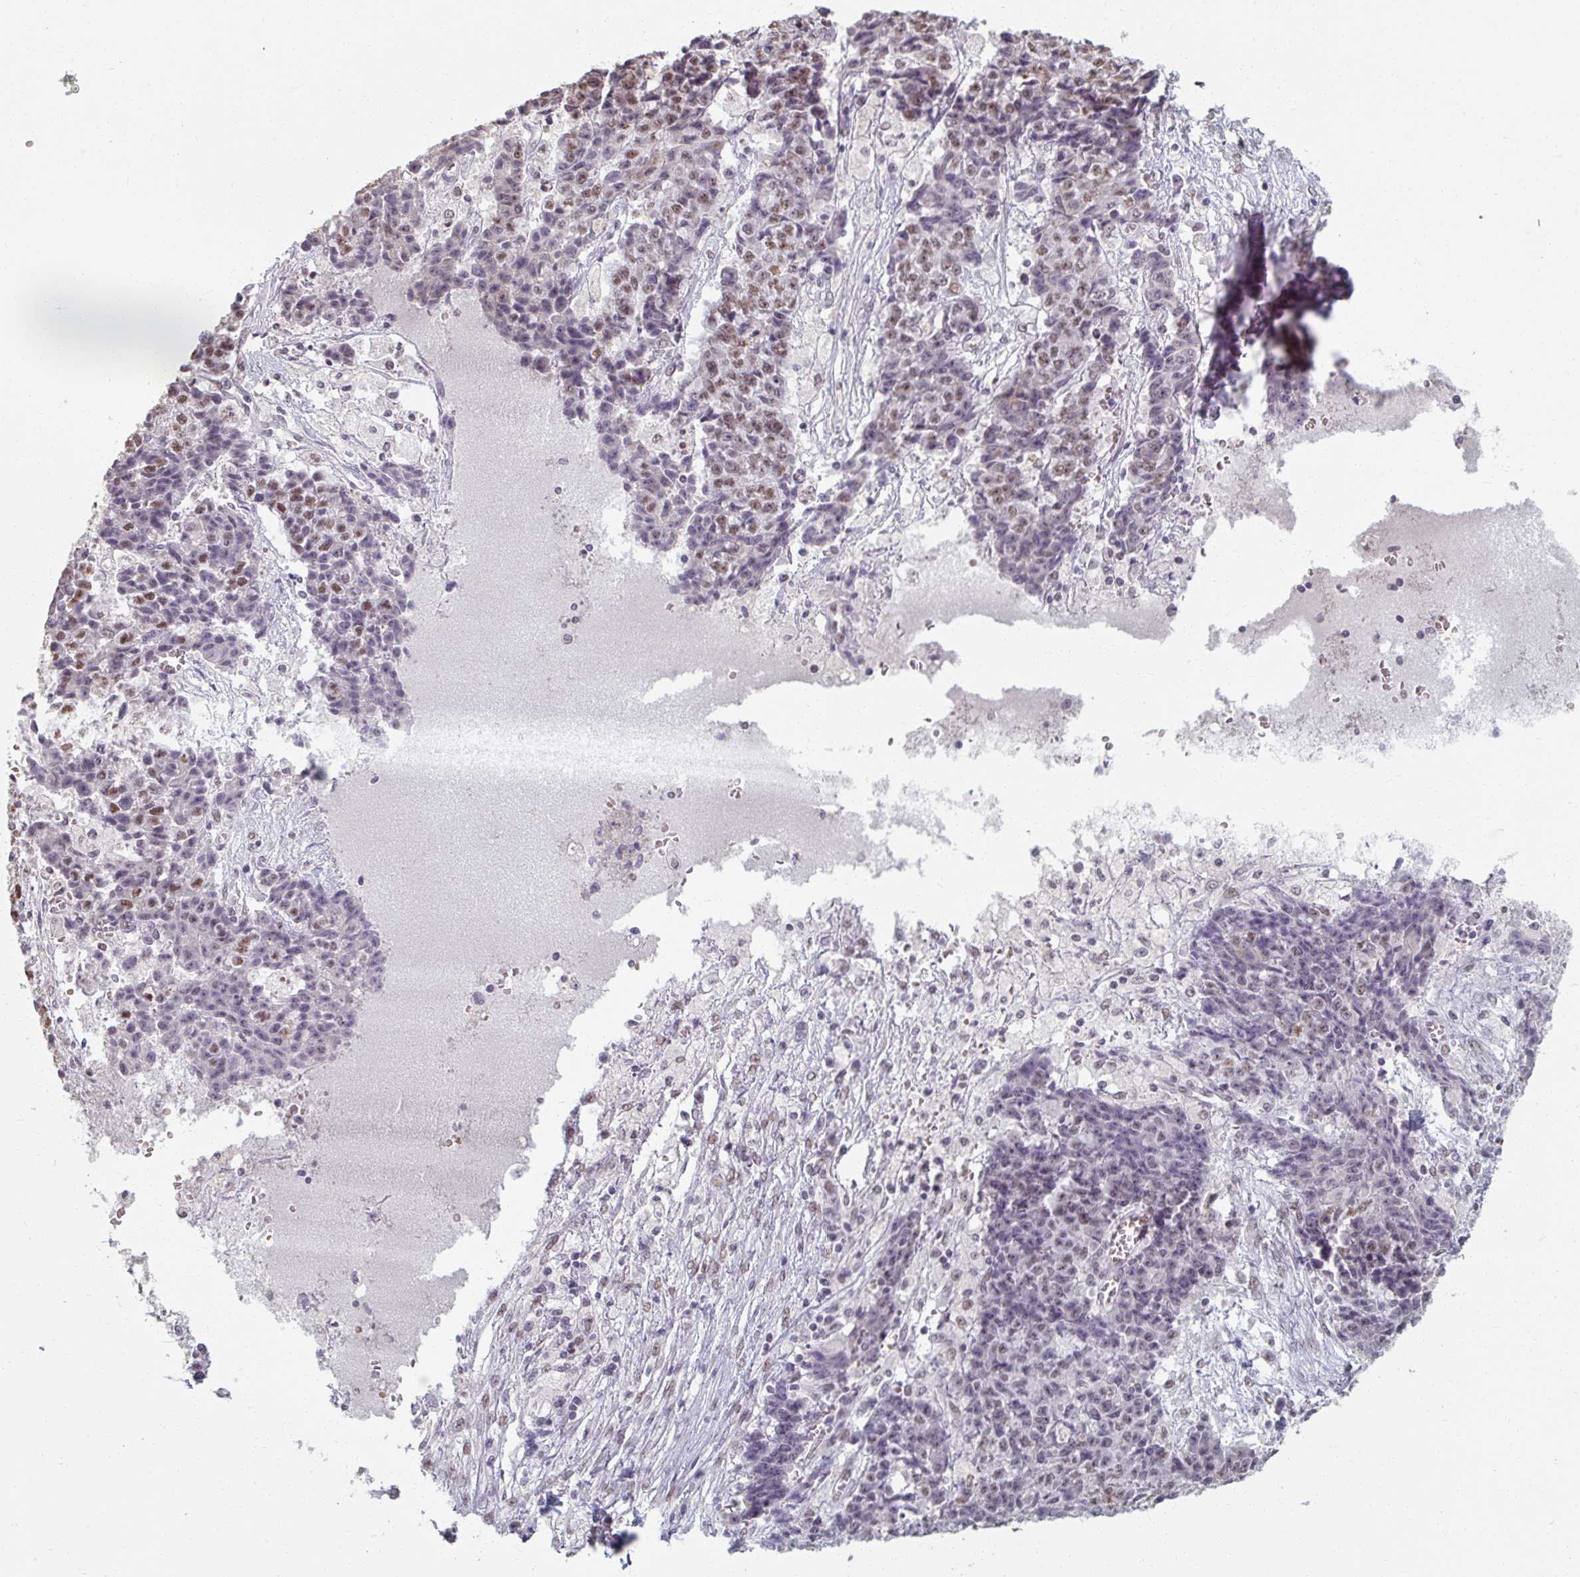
{"staining": {"intensity": "moderate", "quantity": "25%-75%", "location": "nuclear"}, "tissue": "ovarian cancer", "cell_type": "Tumor cells", "image_type": "cancer", "snomed": [{"axis": "morphology", "description": "Carcinoma, endometroid"}, {"axis": "topography", "description": "Ovary"}], "caption": "Immunohistochemistry (IHC) staining of ovarian endometroid carcinoma, which reveals medium levels of moderate nuclear staining in approximately 25%-75% of tumor cells indicating moderate nuclear protein staining. The staining was performed using DAB (brown) for protein detection and nuclei were counterstained in hematoxylin (blue).", "gene": "ZFTRAF1", "patient": {"sex": "female", "age": 42}}